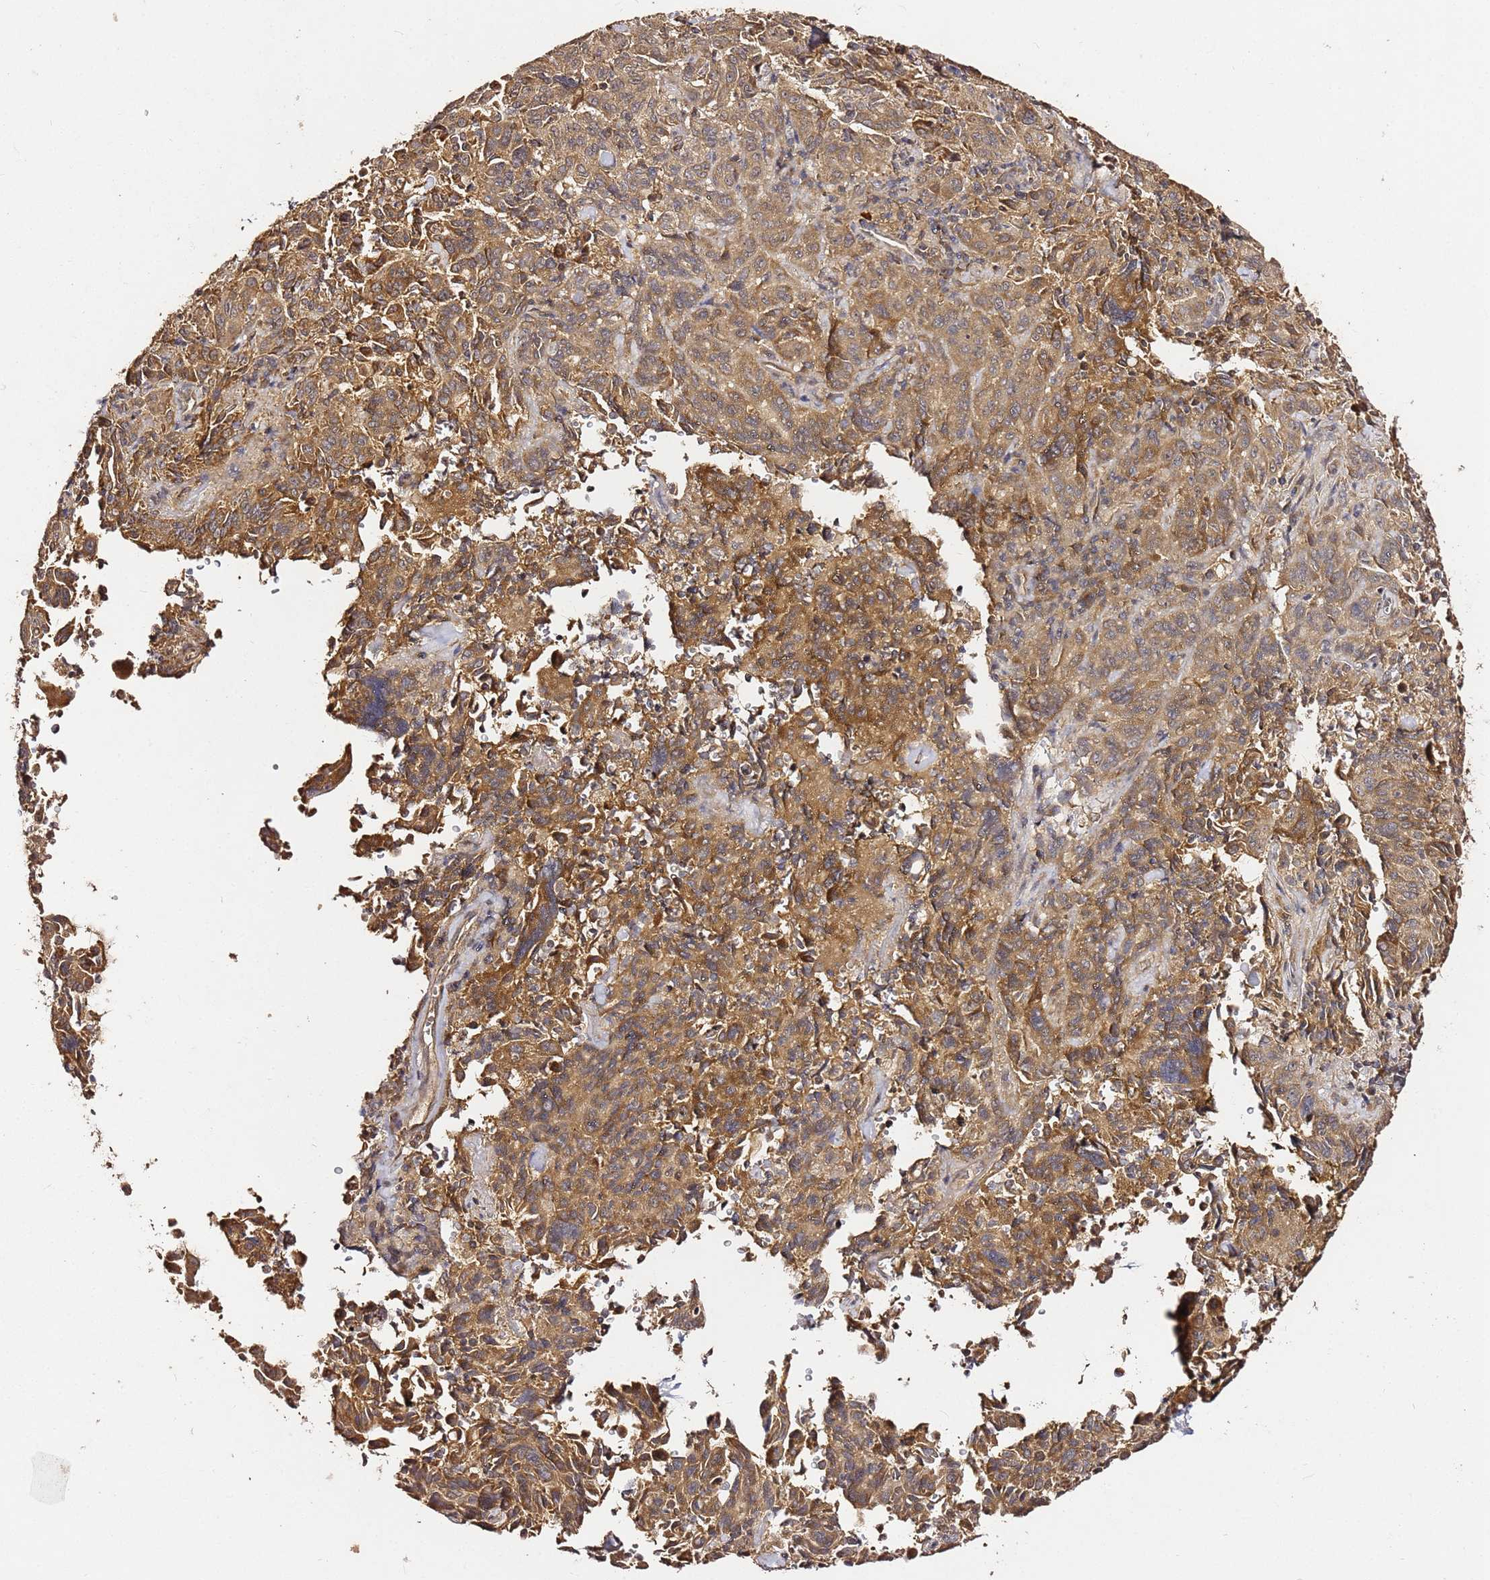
{"staining": {"intensity": "moderate", "quantity": "25%-75%", "location": "cytoplasmic/membranous"}, "tissue": "pancreatic cancer", "cell_type": "Tumor cells", "image_type": "cancer", "snomed": [{"axis": "morphology", "description": "Adenocarcinoma, NOS"}, {"axis": "topography", "description": "Pancreas"}], "caption": "Protein staining of pancreatic adenocarcinoma tissue demonstrates moderate cytoplasmic/membranous expression in about 25%-75% of tumor cells.", "gene": "C6orf136", "patient": {"sex": "male", "age": 63}}